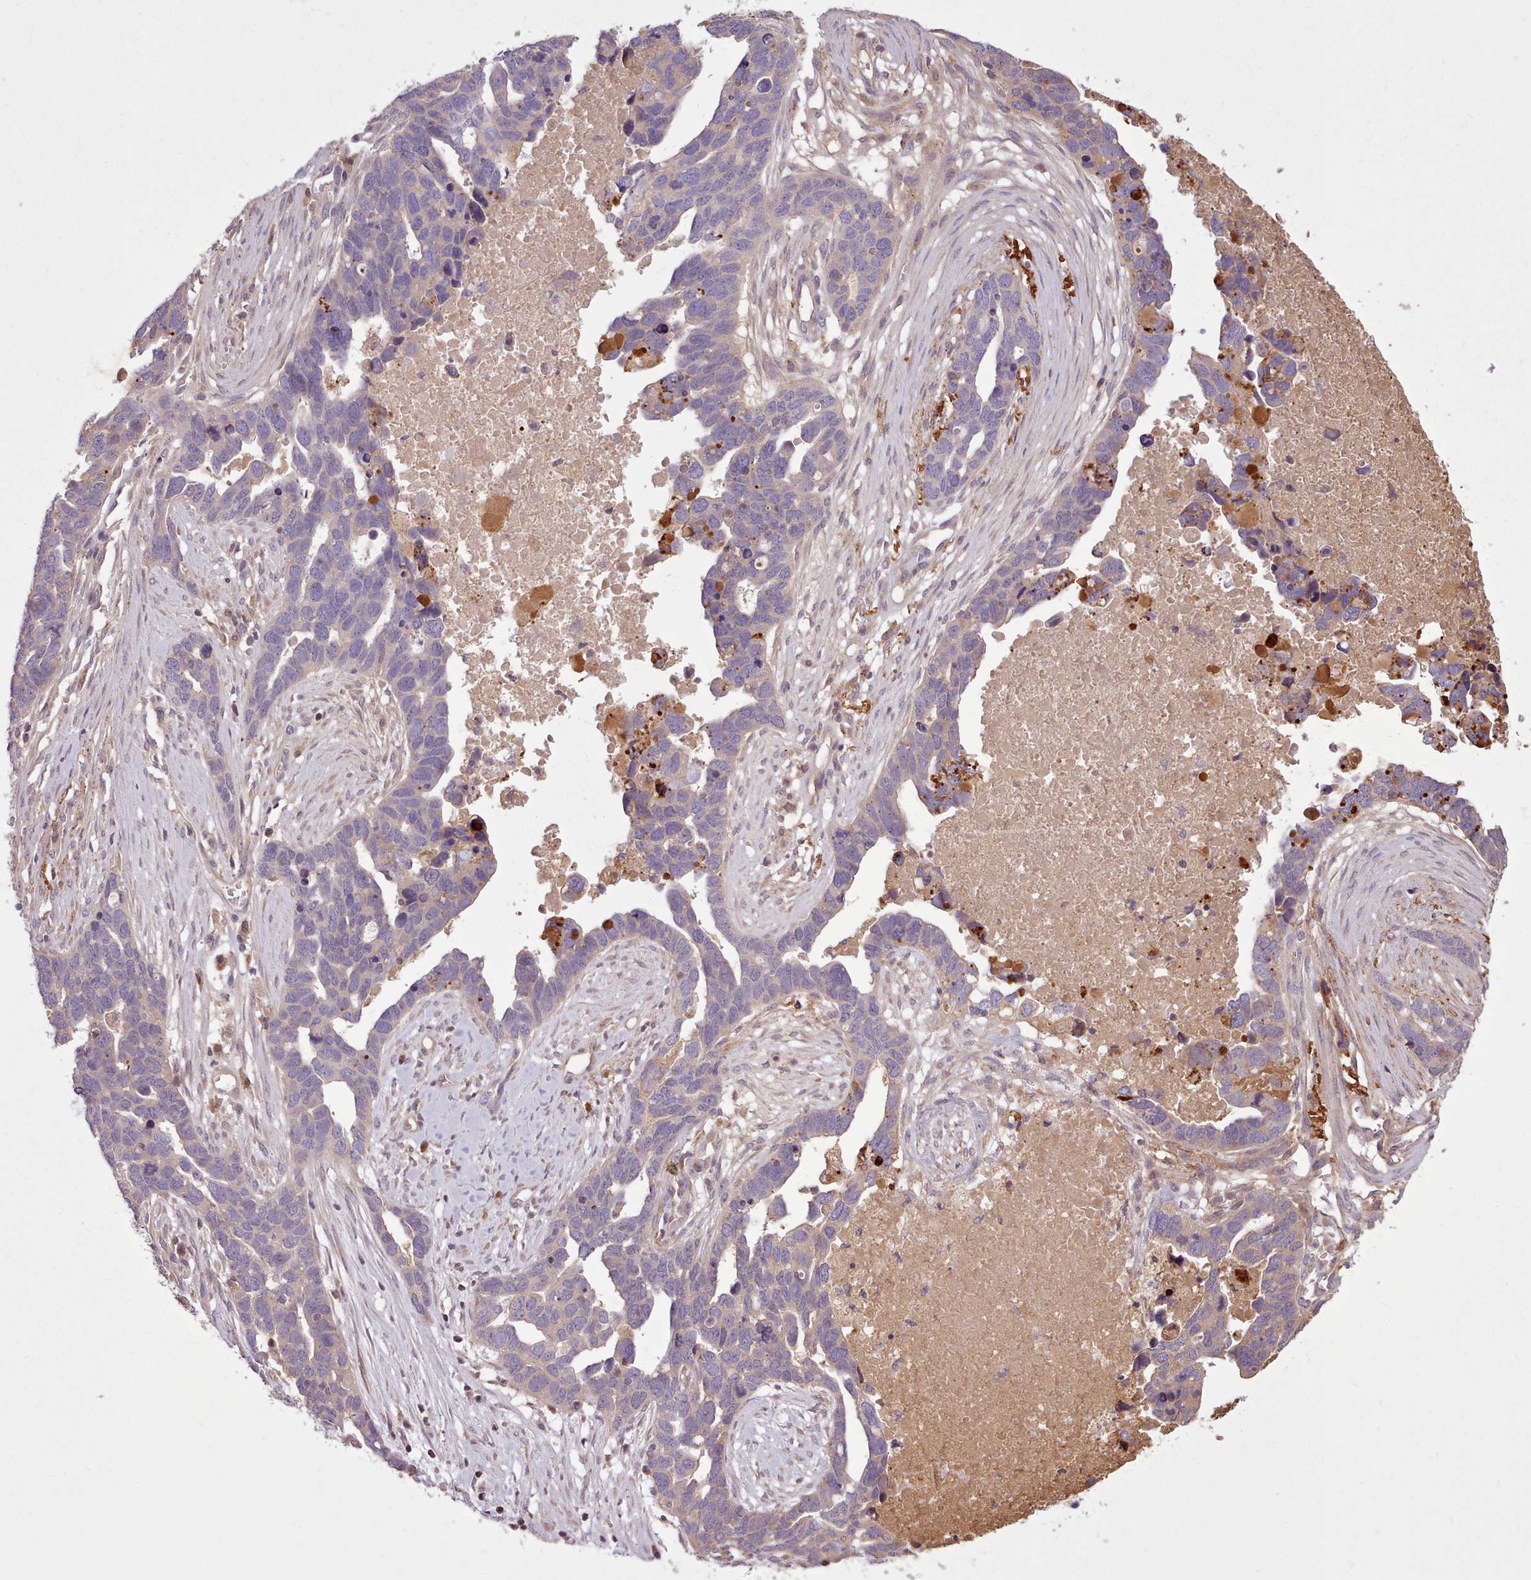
{"staining": {"intensity": "weak", "quantity": "<25%", "location": "cytoplasmic/membranous"}, "tissue": "ovarian cancer", "cell_type": "Tumor cells", "image_type": "cancer", "snomed": [{"axis": "morphology", "description": "Cystadenocarcinoma, serous, NOS"}, {"axis": "topography", "description": "Ovary"}], "caption": "Tumor cells show no significant positivity in ovarian cancer (serous cystadenocarcinoma).", "gene": "NMRK1", "patient": {"sex": "female", "age": 54}}